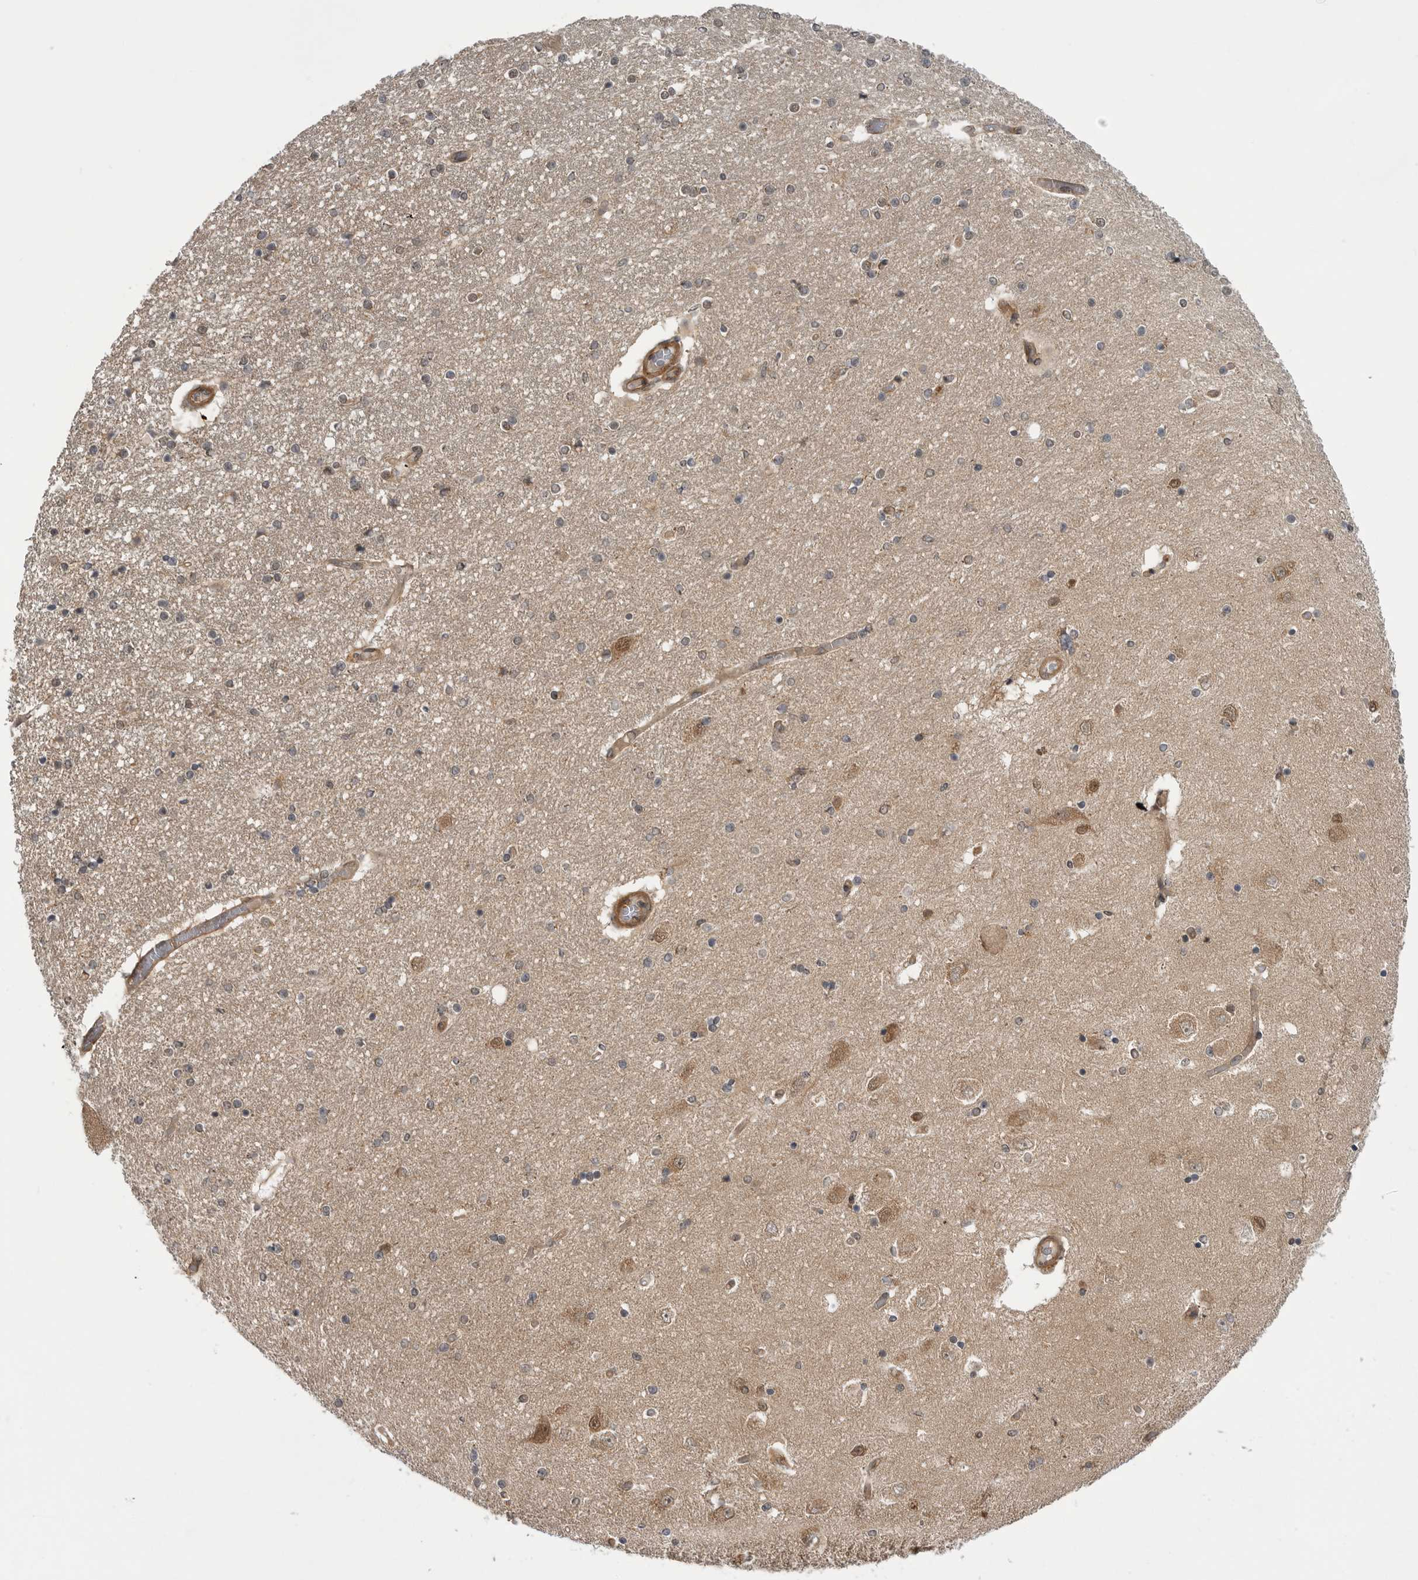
{"staining": {"intensity": "negative", "quantity": "none", "location": "none"}, "tissue": "hippocampus", "cell_type": "Glial cells", "image_type": "normal", "snomed": [{"axis": "morphology", "description": "Normal tissue, NOS"}, {"axis": "topography", "description": "Hippocampus"}], "caption": "The immunohistochemistry micrograph has no significant expression in glial cells of hippocampus.", "gene": "PDCL", "patient": {"sex": "female", "age": 54}}